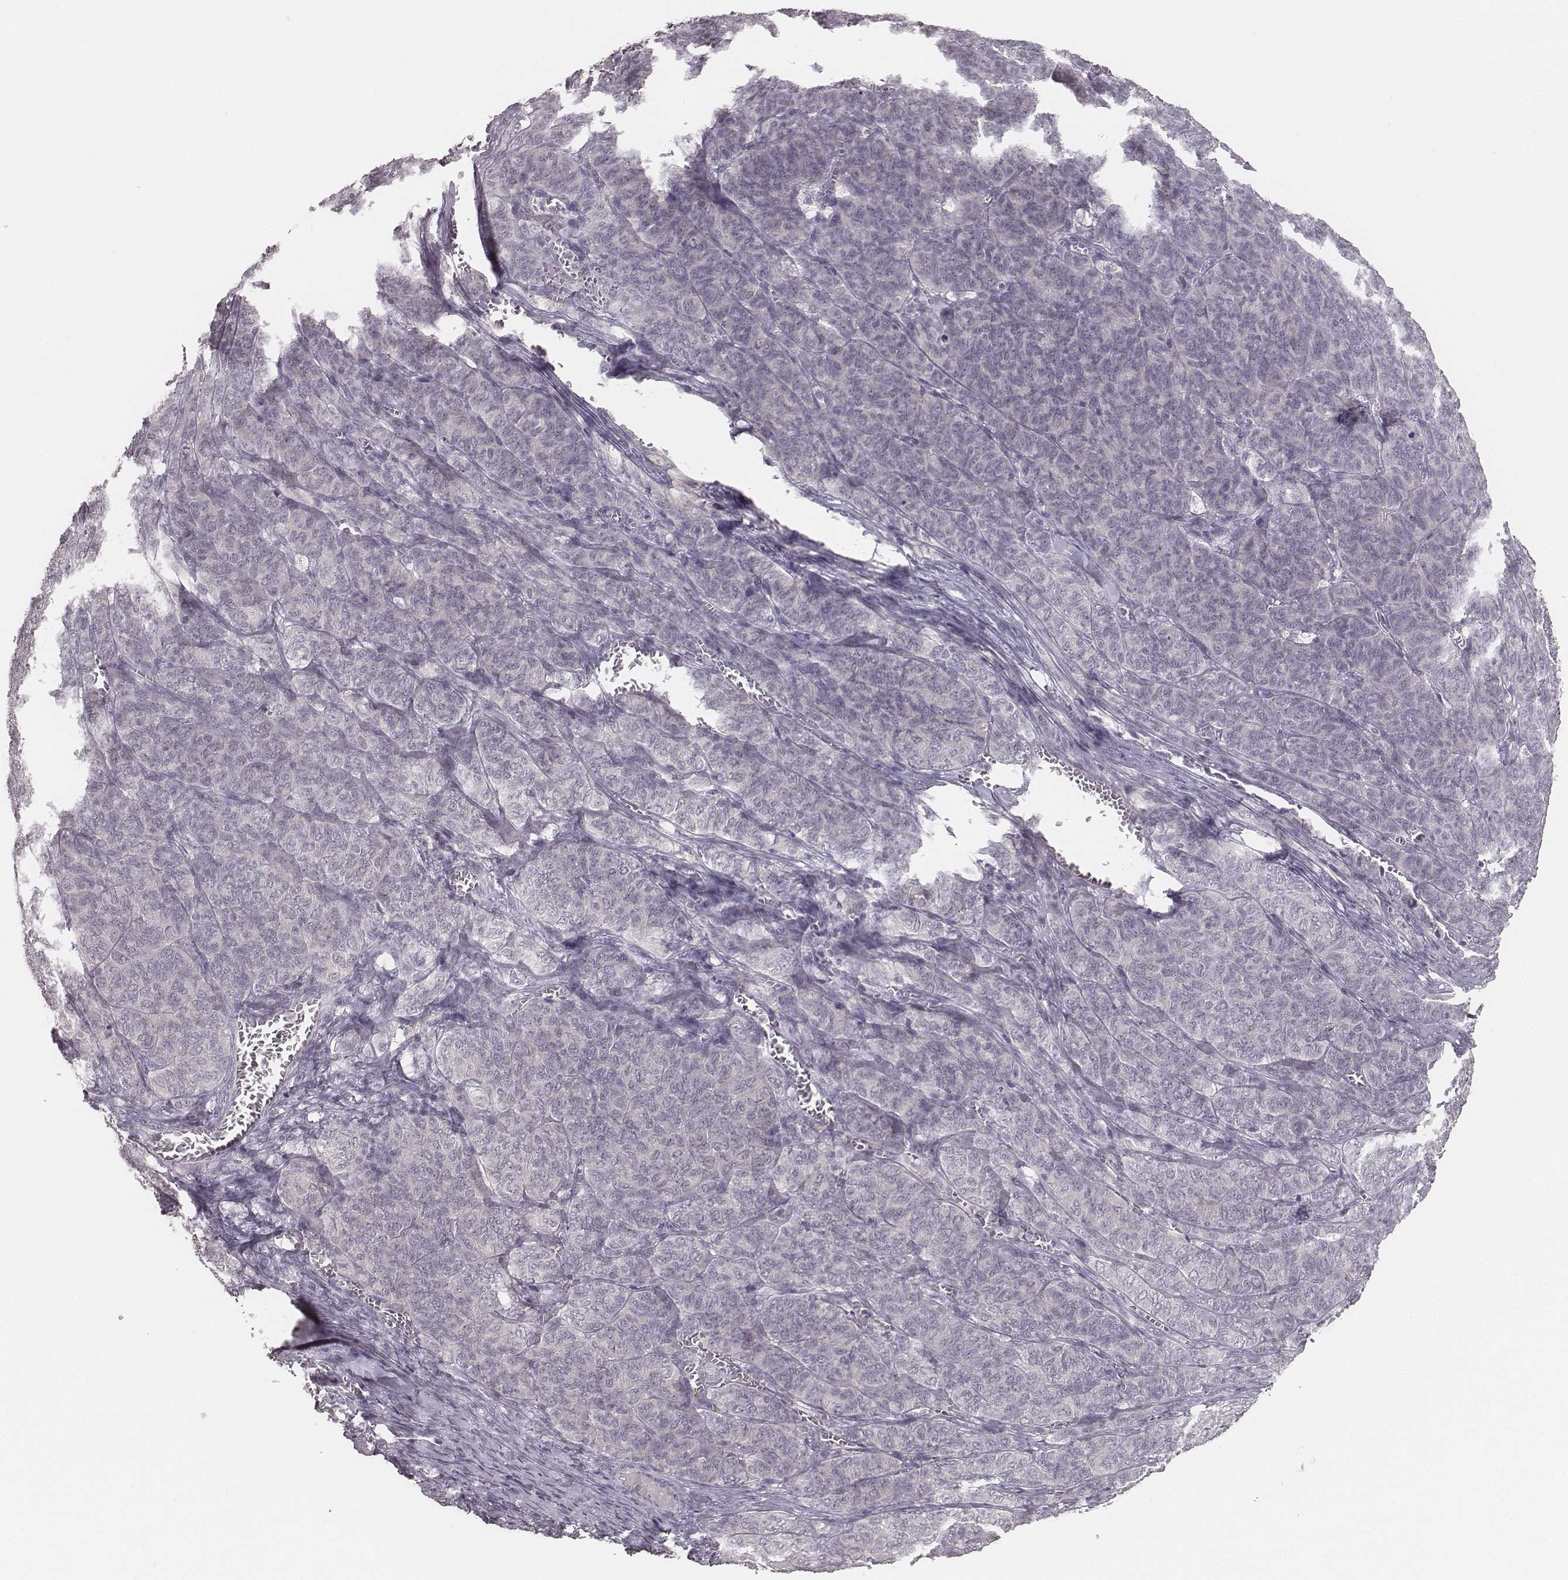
{"staining": {"intensity": "negative", "quantity": "none", "location": "none"}, "tissue": "ovarian cancer", "cell_type": "Tumor cells", "image_type": "cancer", "snomed": [{"axis": "morphology", "description": "Carcinoma, endometroid"}, {"axis": "topography", "description": "Ovary"}], "caption": "A histopathology image of ovarian endometroid carcinoma stained for a protein shows no brown staining in tumor cells.", "gene": "LY6K", "patient": {"sex": "female", "age": 80}}